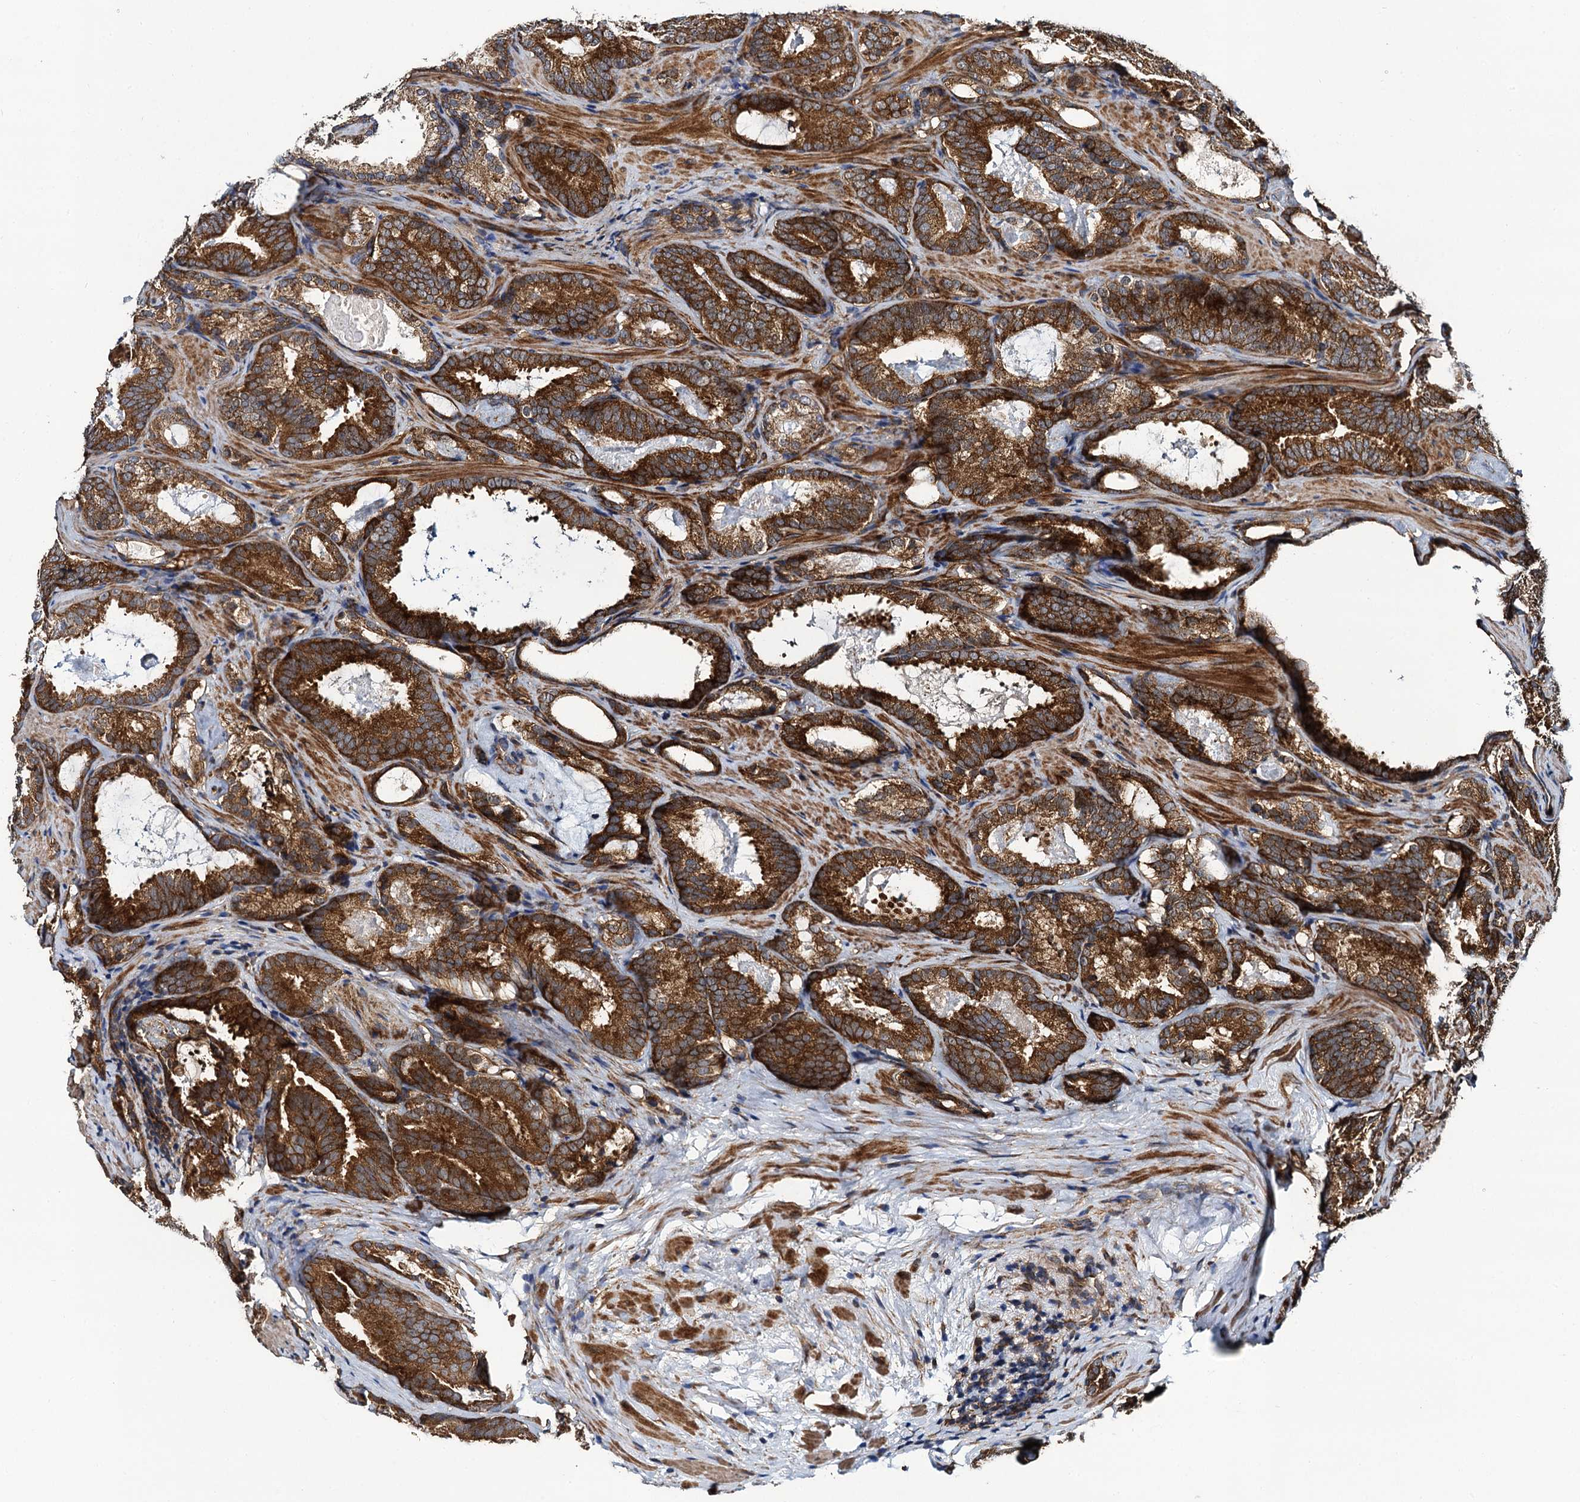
{"staining": {"intensity": "strong", "quantity": ">75%", "location": "cytoplasmic/membranous"}, "tissue": "prostate cancer", "cell_type": "Tumor cells", "image_type": "cancer", "snomed": [{"axis": "morphology", "description": "Adenocarcinoma, Low grade"}, {"axis": "topography", "description": "Prostate"}], "caption": "Adenocarcinoma (low-grade) (prostate) was stained to show a protein in brown. There is high levels of strong cytoplasmic/membranous expression in about >75% of tumor cells. Nuclei are stained in blue.", "gene": "NEK1", "patient": {"sex": "male", "age": 60}}